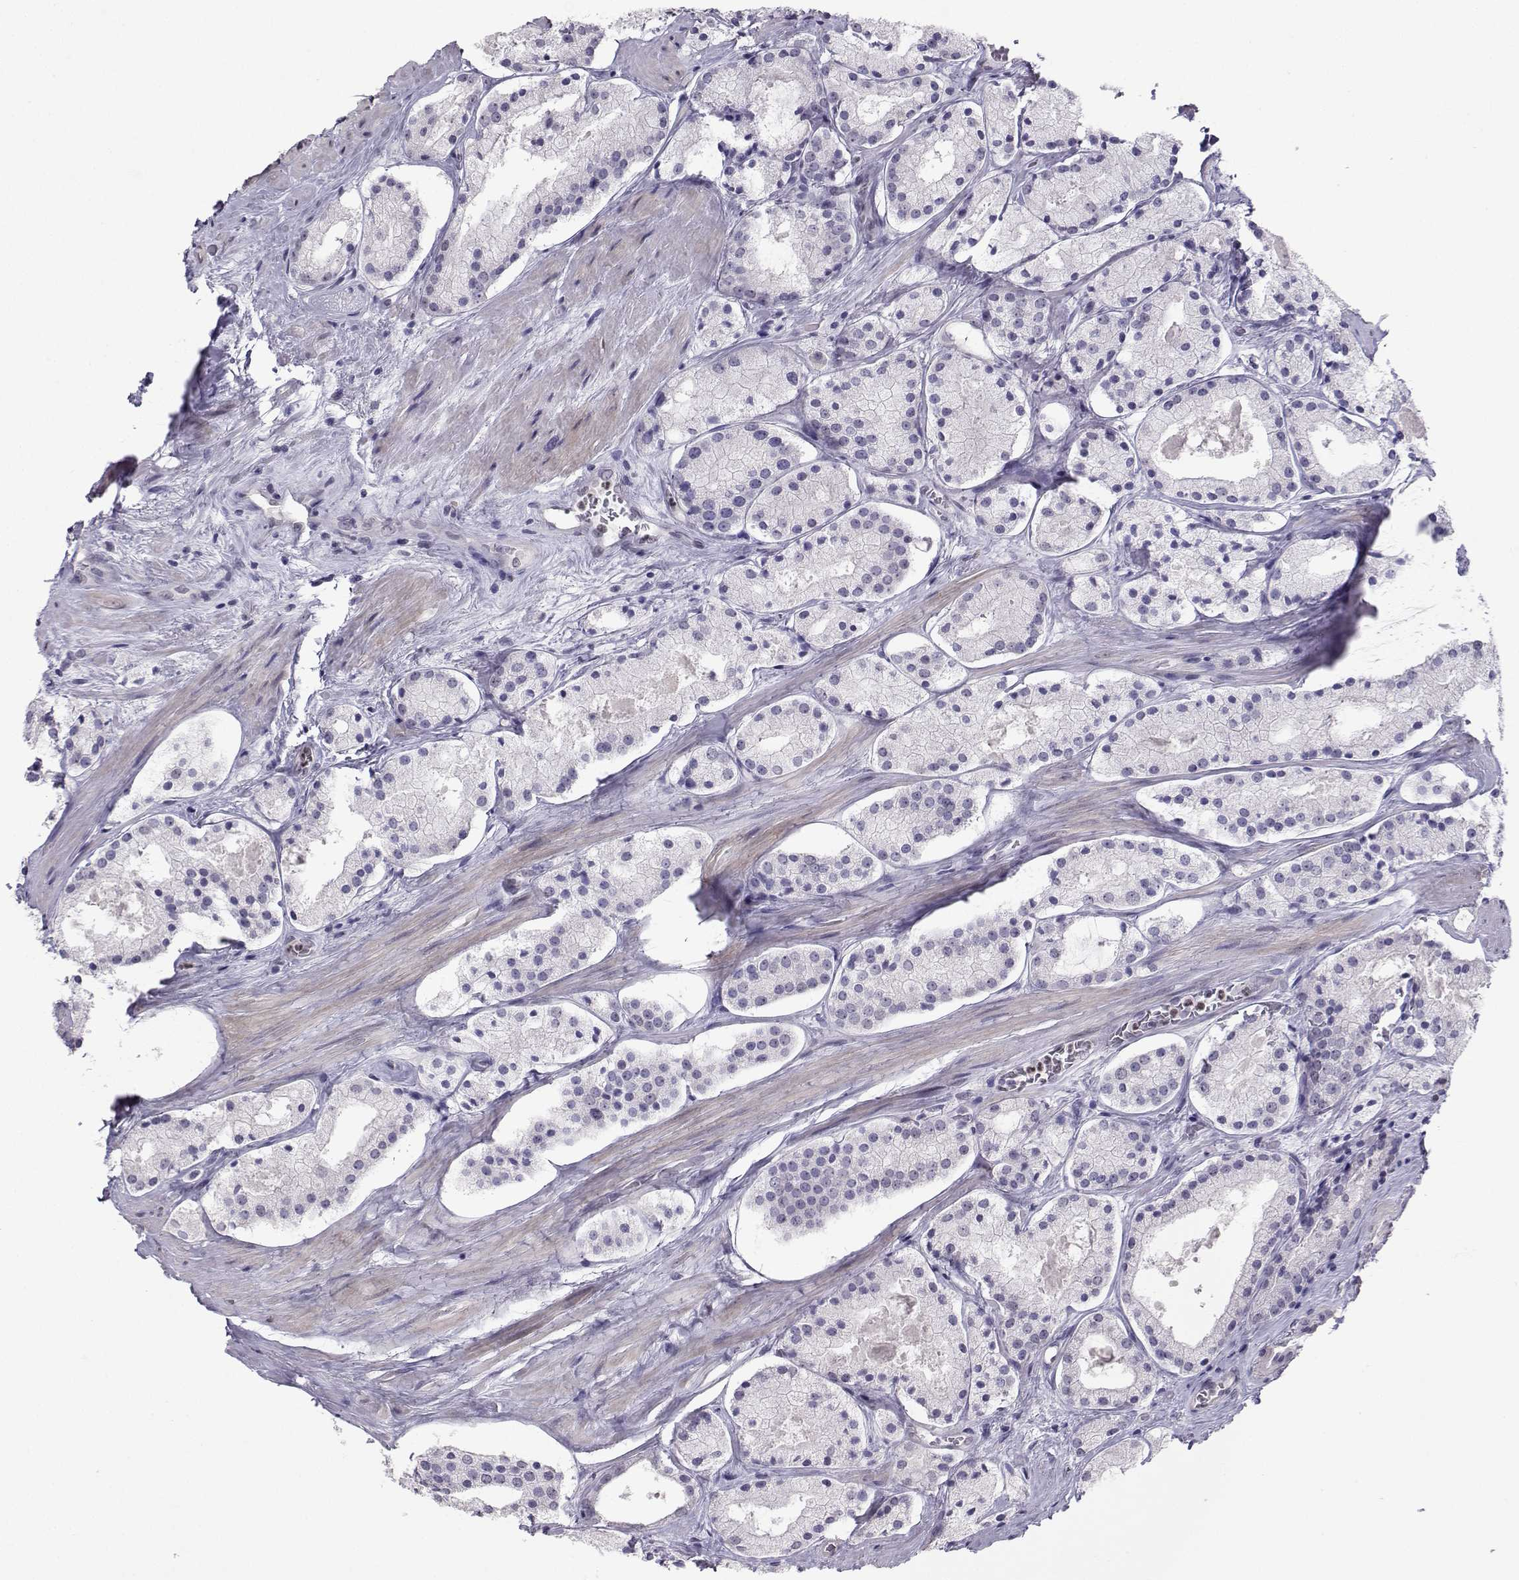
{"staining": {"intensity": "negative", "quantity": "none", "location": "none"}, "tissue": "prostate cancer", "cell_type": "Tumor cells", "image_type": "cancer", "snomed": [{"axis": "morphology", "description": "Adenocarcinoma, NOS"}, {"axis": "morphology", "description": "Adenocarcinoma, High grade"}, {"axis": "topography", "description": "Prostate"}], "caption": "IHC of human adenocarcinoma (high-grade) (prostate) shows no positivity in tumor cells. (Brightfield microscopy of DAB immunohistochemistry (IHC) at high magnification).", "gene": "TEDC2", "patient": {"sex": "male", "age": 64}}